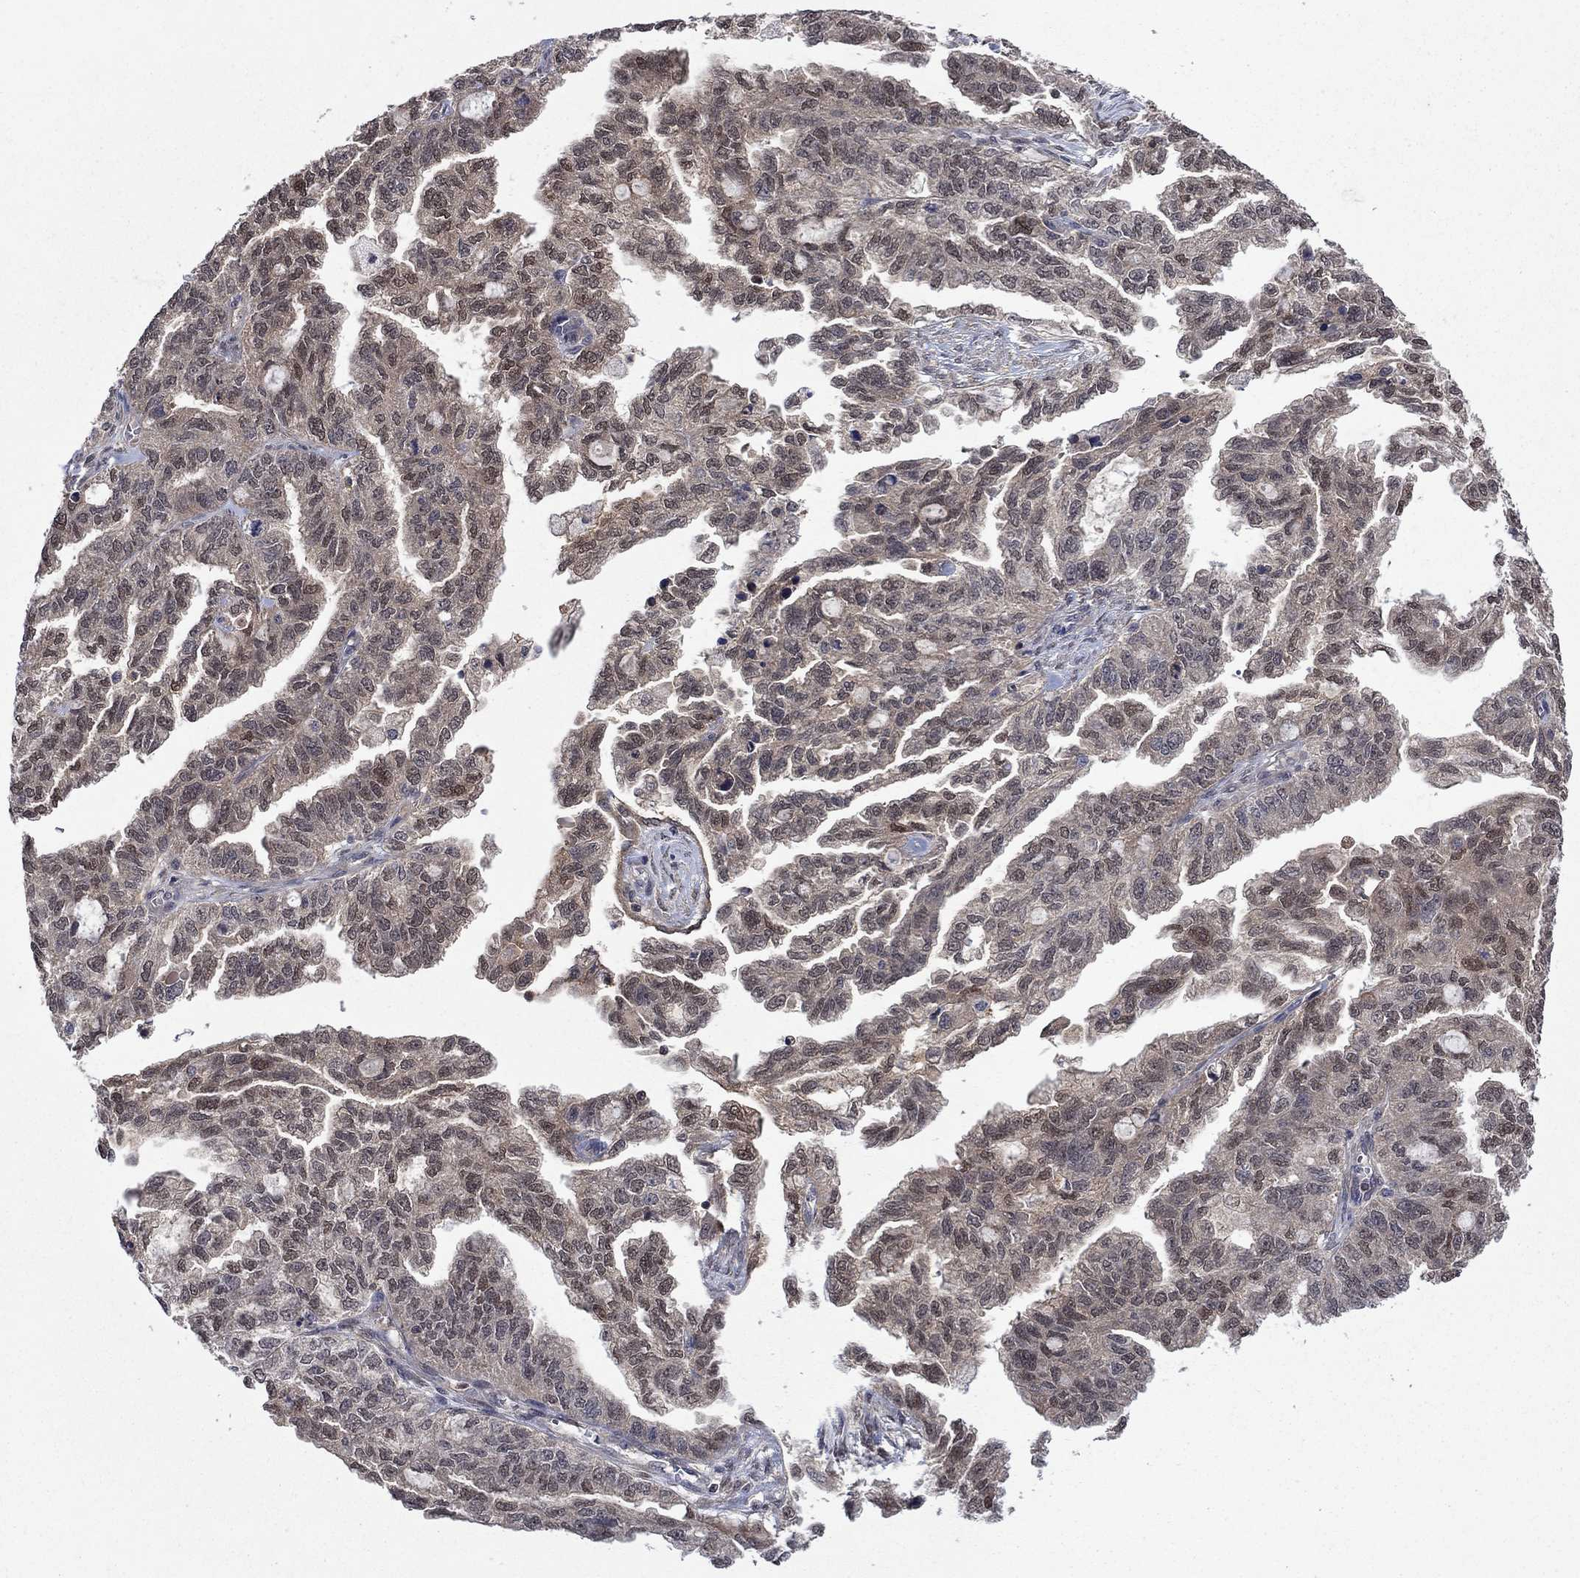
{"staining": {"intensity": "moderate", "quantity": "<25%", "location": "nuclear"}, "tissue": "ovarian cancer", "cell_type": "Tumor cells", "image_type": "cancer", "snomed": [{"axis": "morphology", "description": "Cystadenocarcinoma, serous, NOS"}, {"axis": "topography", "description": "Ovary"}], "caption": "There is low levels of moderate nuclear staining in tumor cells of ovarian serous cystadenocarcinoma, as demonstrated by immunohistochemical staining (brown color).", "gene": "IAH1", "patient": {"sex": "female", "age": 51}}